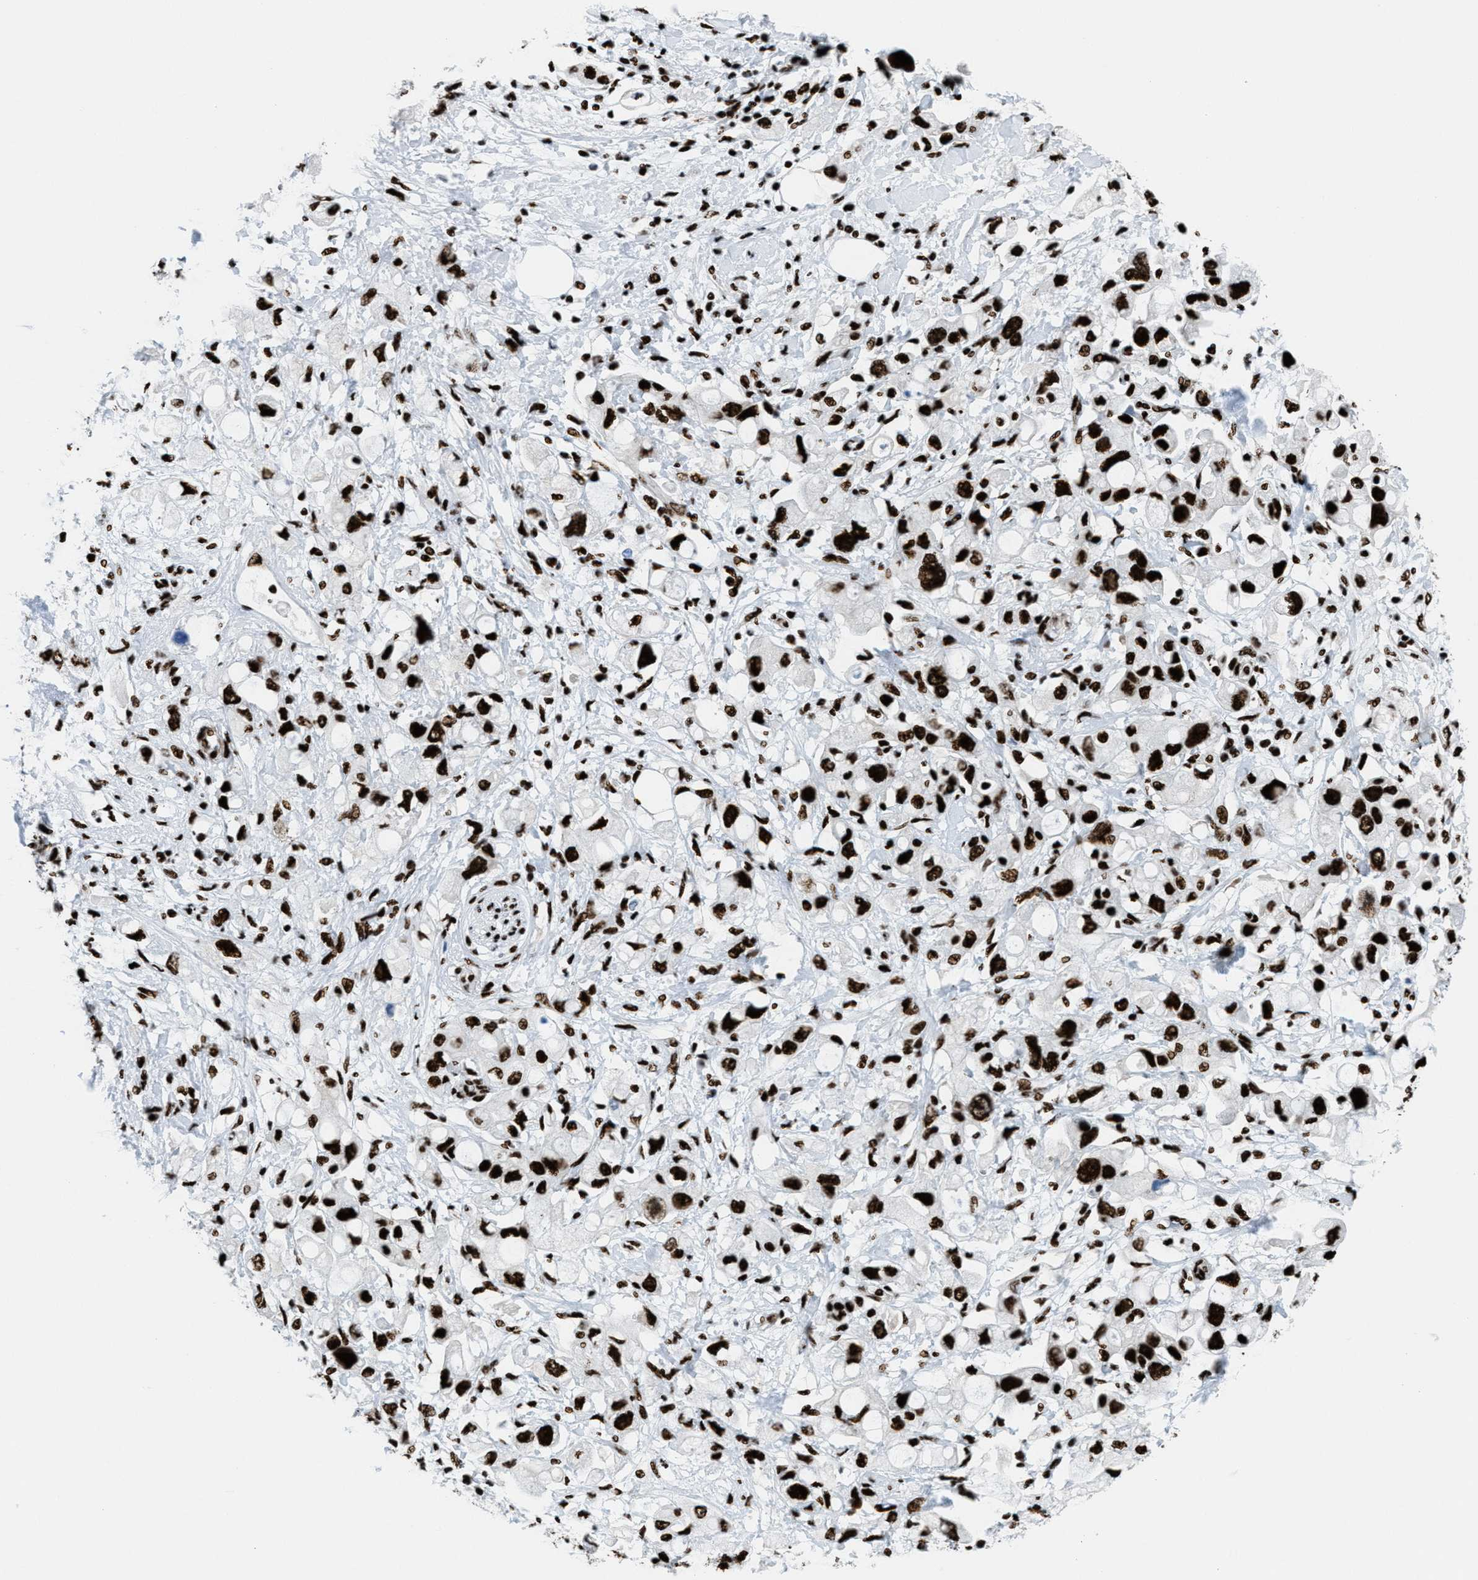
{"staining": {"intensity": "strong", "quantity": ">75%", "location": "nuclear"}, "tissue": "pancreatic cancer", "cell_type": "Tumor cells", "image_type": "cancer", "snomed": [{"axis": "morphology", "description": "Adenocarcinoma, NOS"}, {"axis": "topography", "description": "Pancreas"}], "caption": "Immunohistochemical staining of human adenocarcinoma (pancreatic) displays strong nuclear protein staining in about >75% of tumor cells. (DAB (3,3'-diaminobenzidine) IHC with brightfield microscopy, high magnification).", "gene": "NONO", "patient": {"sex": "female", "age": 56}}